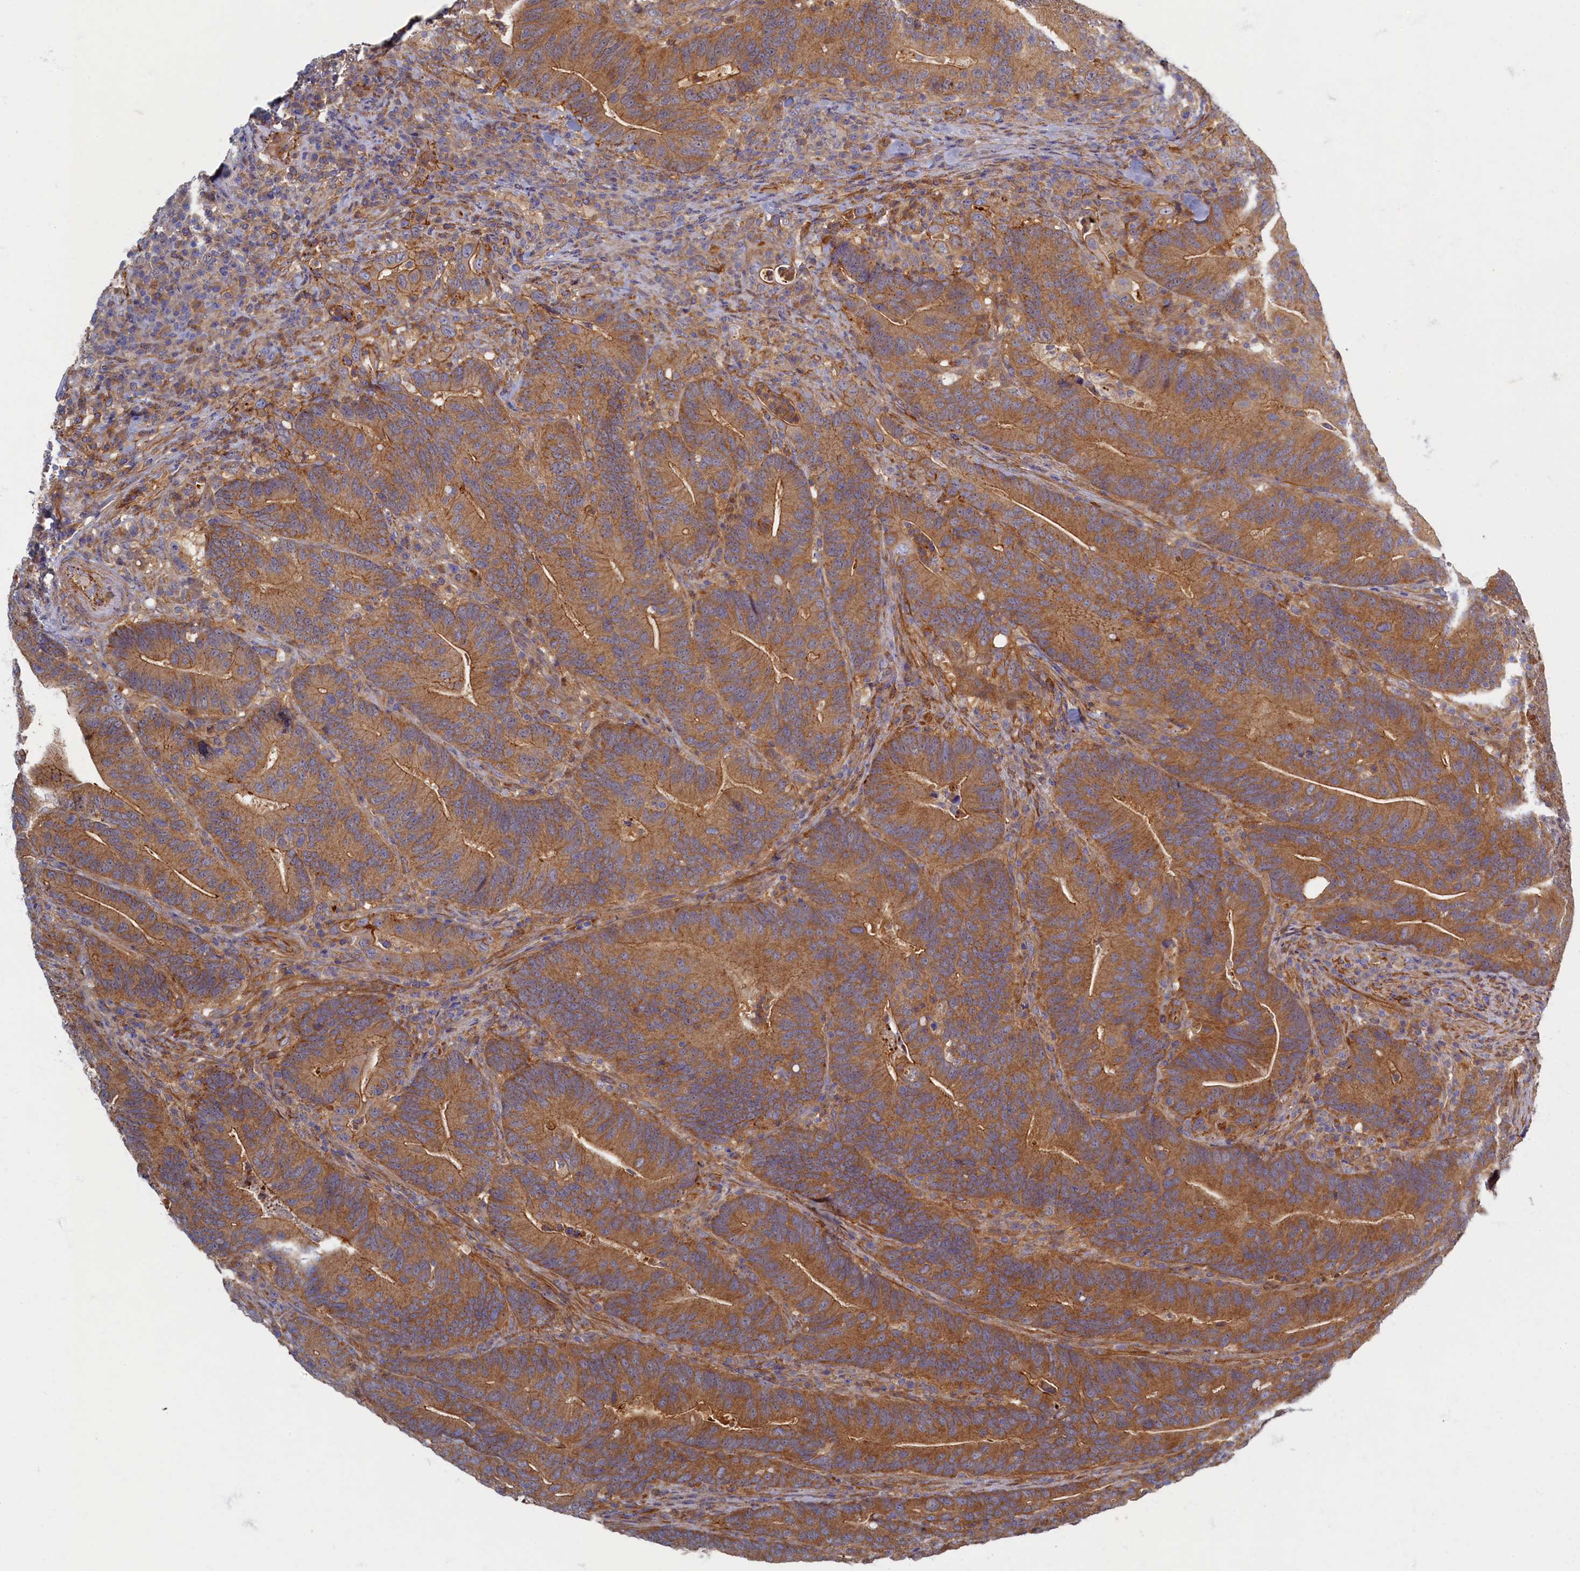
{"staining": {"intensity": "moderate", "quantity": ">75%", "location": "cytoplasmic/membranous"}, "tissue": "colorectal cancer", "cell_type": "Tumor cells", "image_type": "cancer", "snomed": [{"axis": "morphology", "description": "Adenocarcinoma, NOS"}, {"axis": "topography", "description": "Colon"}], "caption": "Immunohistochemical staining of colorectal cancer reveals moderate cytoplasmic/membranous protein positivity in about >75% of tumor cells.", "gene": "PSMG2", "patient": {"sex": "female", "age": 66}}